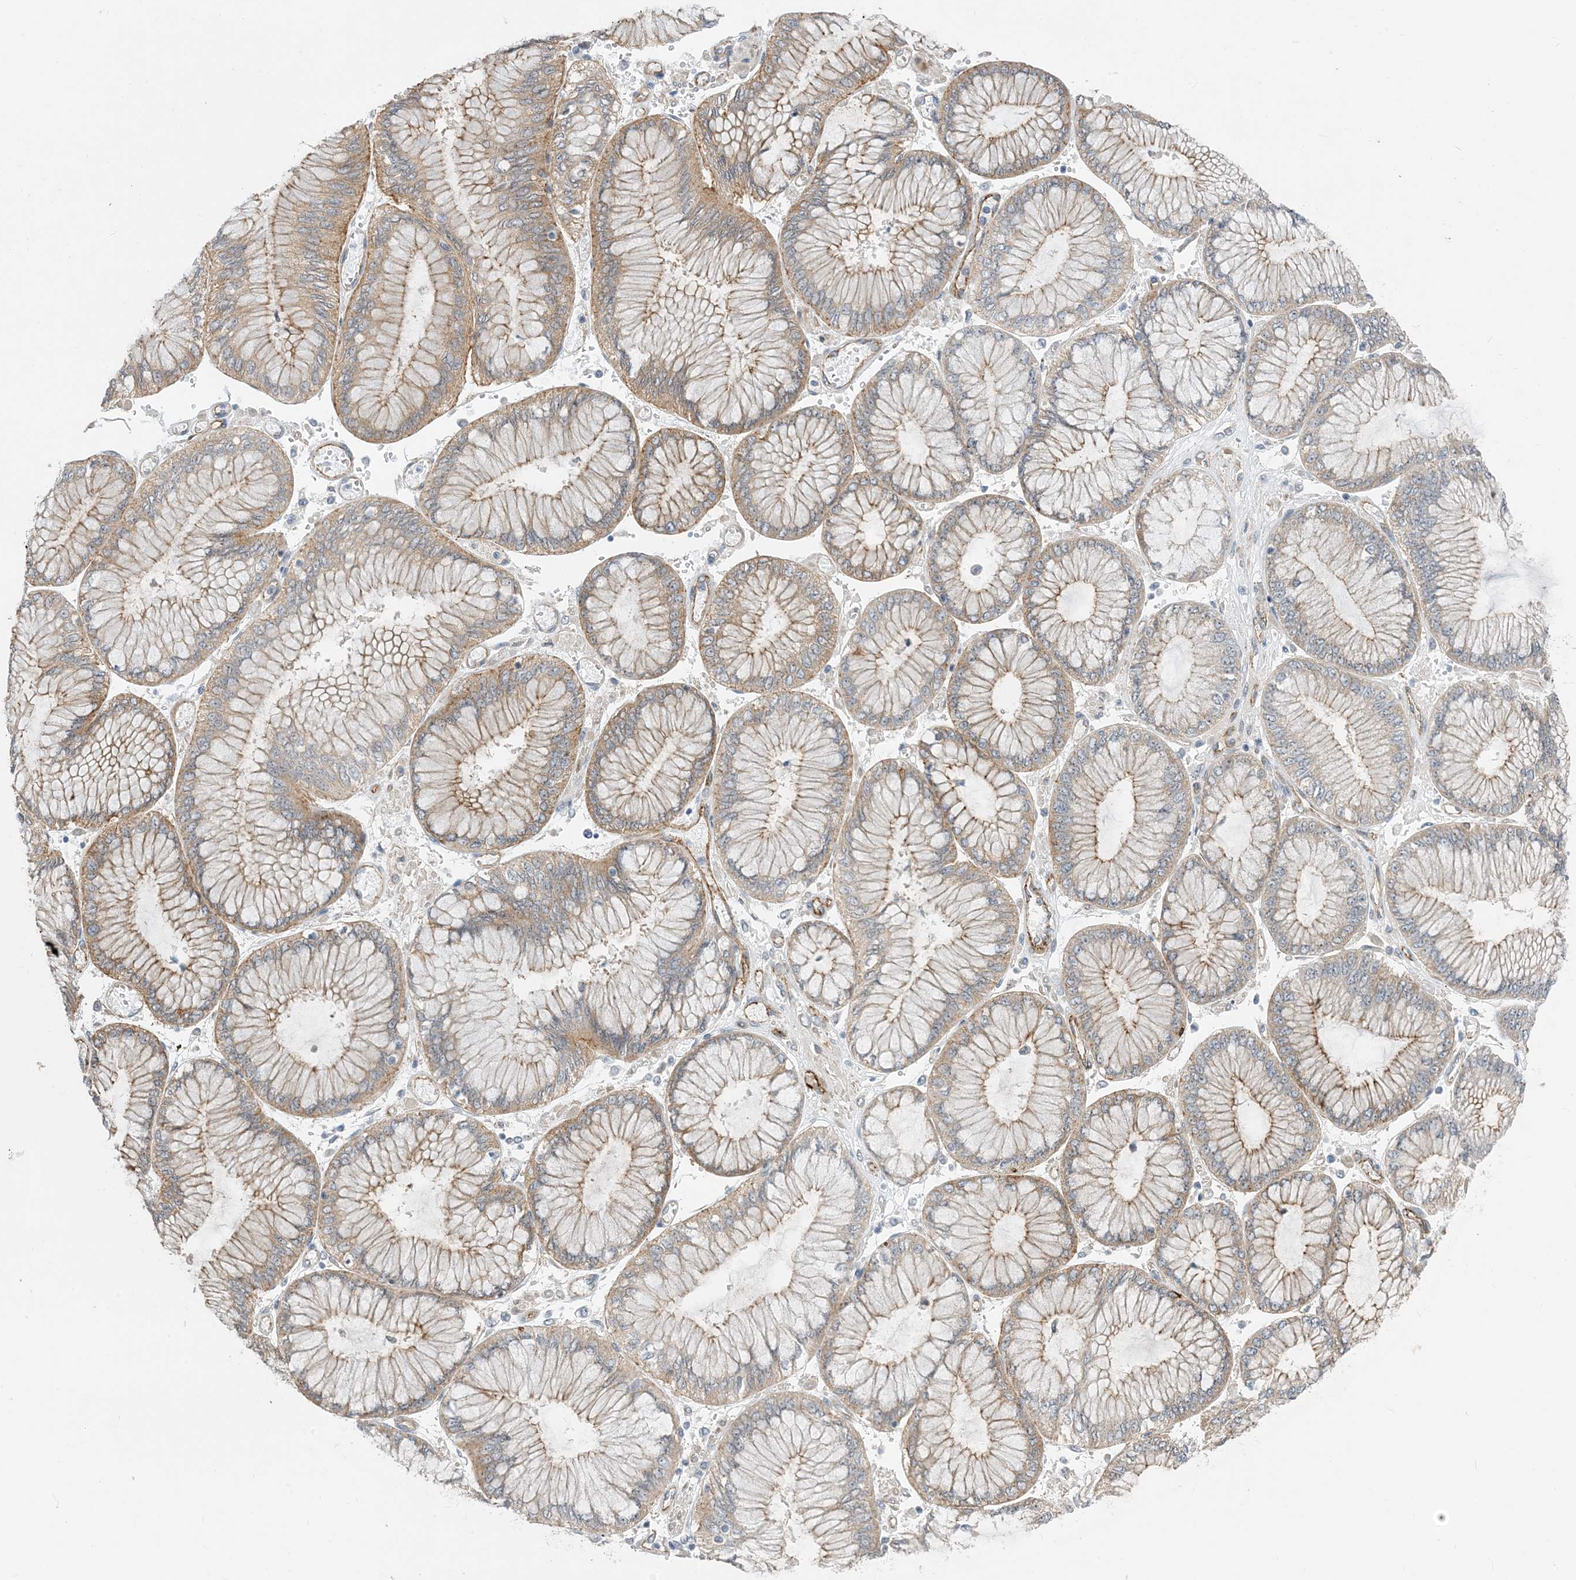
{"staining": {"intensity": "moderate", "quantity": ">75%", "location": "cytoplasmic/membranous"}, "tissue": "stomach cancer", "cell_type": "Tumor cells", "image_type": "cancer", "snomed": [{"axis": "morphology", "description": "Adenocarcinoma, NOS"}, {"axis": "topography", "description": "Stomach"}], "caption": "IHC micrograph of neoplastic tissue: human stomach cancer stained using immunohistochemistry (IHC) exhibits medium levels of moderate protein expression localized specifically in the cytoplasmic/membranous of tumor cells, appearing as a cytoplasmic/membranous brown color.", "gene": "IL36B", "patient": {"sex": "male", "age": 76}}